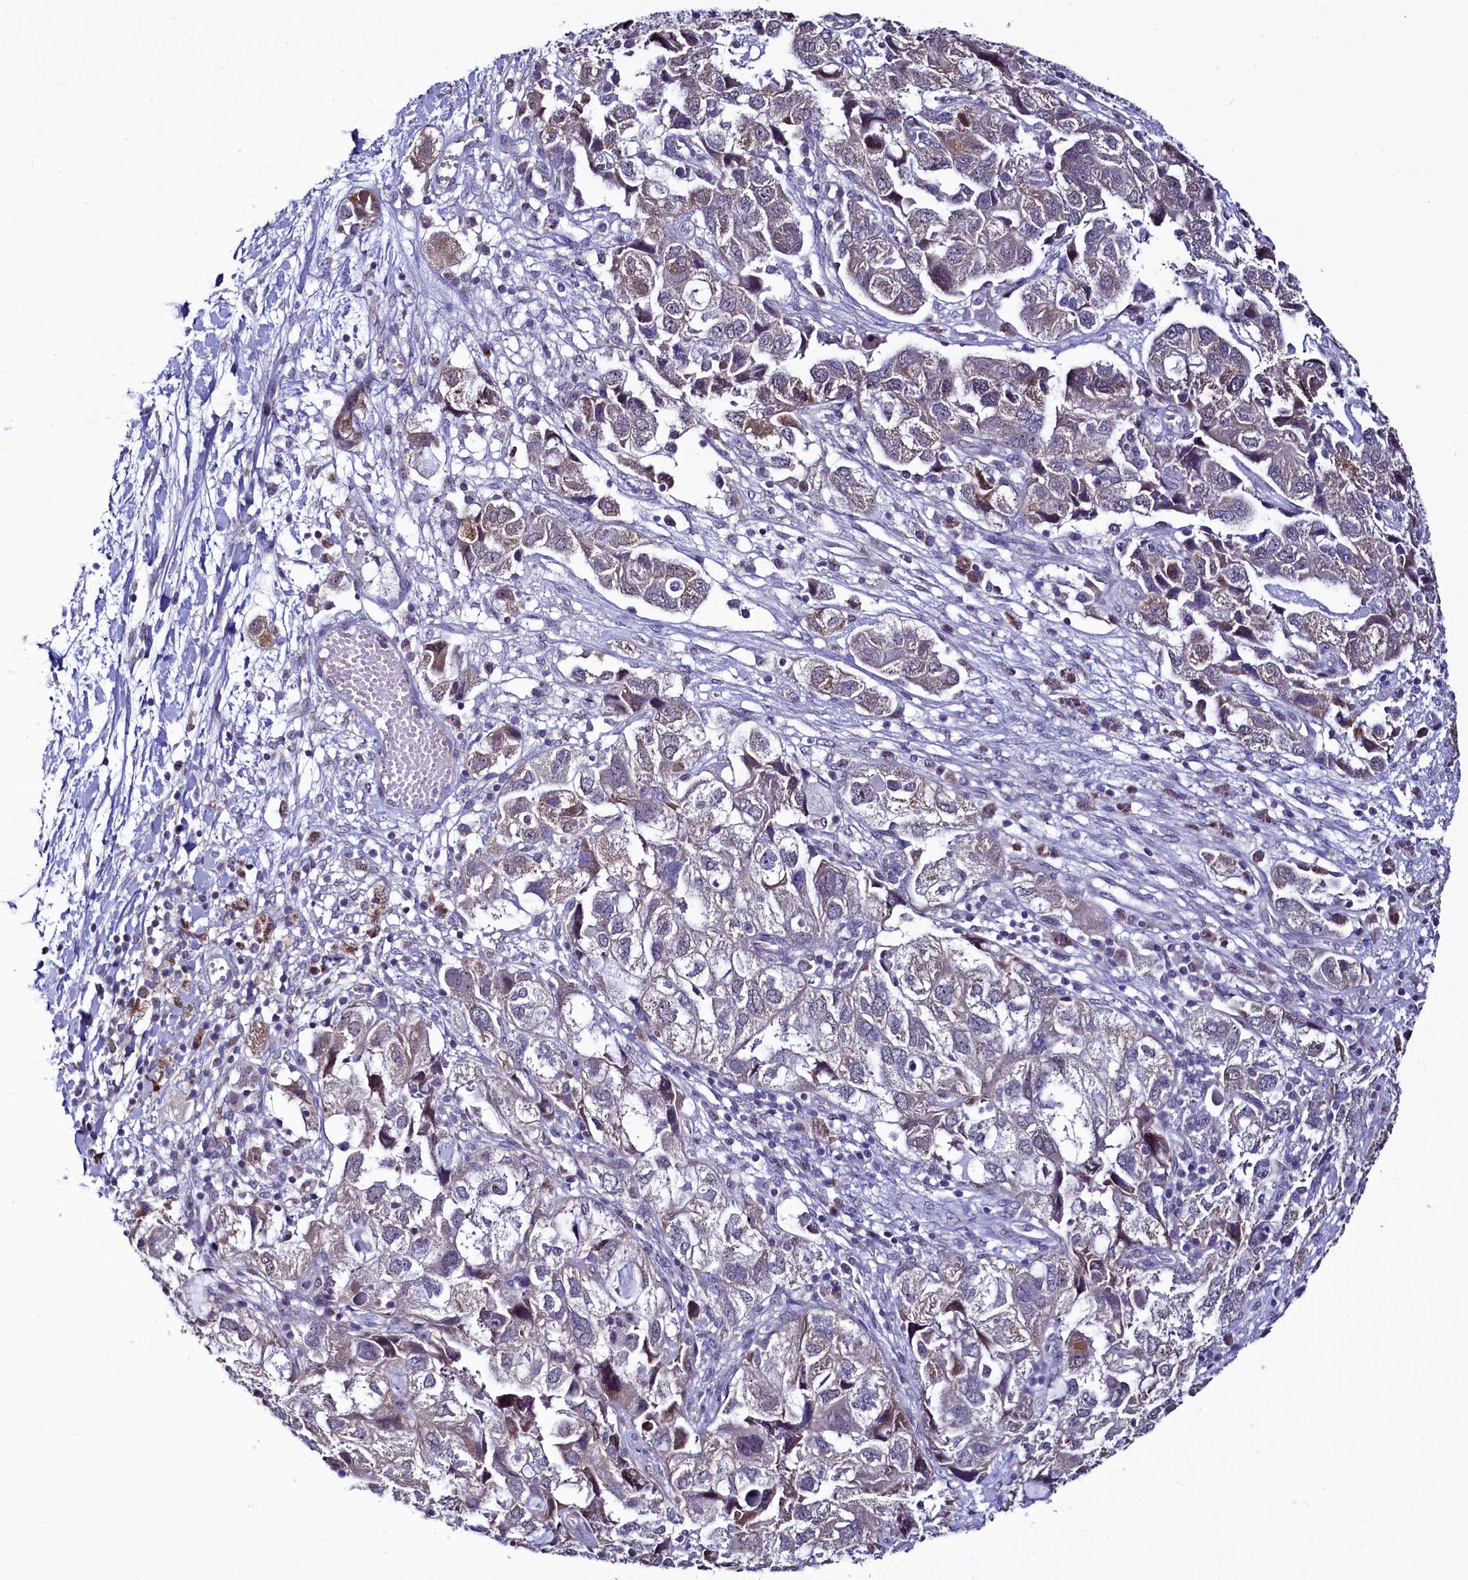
{"staining": {"intensity": "weak", "quantity": "25%-75%", "location": "cytoplasmic/membranous"}, "tissue": "ovarian cancer", "cell_type": "Tumor cells", "image_type": "cancer", "snomed": [{"axis": "morphology", "description": "Carcinoma, NOS"}, {"axis": "morphology", "description": "Cystadenocarcinoma, serous, NOS"}, {"axis": "topography", "description": "Ovary"}], "caption": "High-magnification brightfield microscopy of ovarian cancer stained with DAB (3,3'-diaminobenzidine) (brown) and counterstained with hematoxylin (blue). tumor cells exhibit weak cytoplasmic/membranous positivity is identified in approximately25%-75% of cells.", "gene": "SEC24C", "patient": {"sex": "female", "age": 69}}